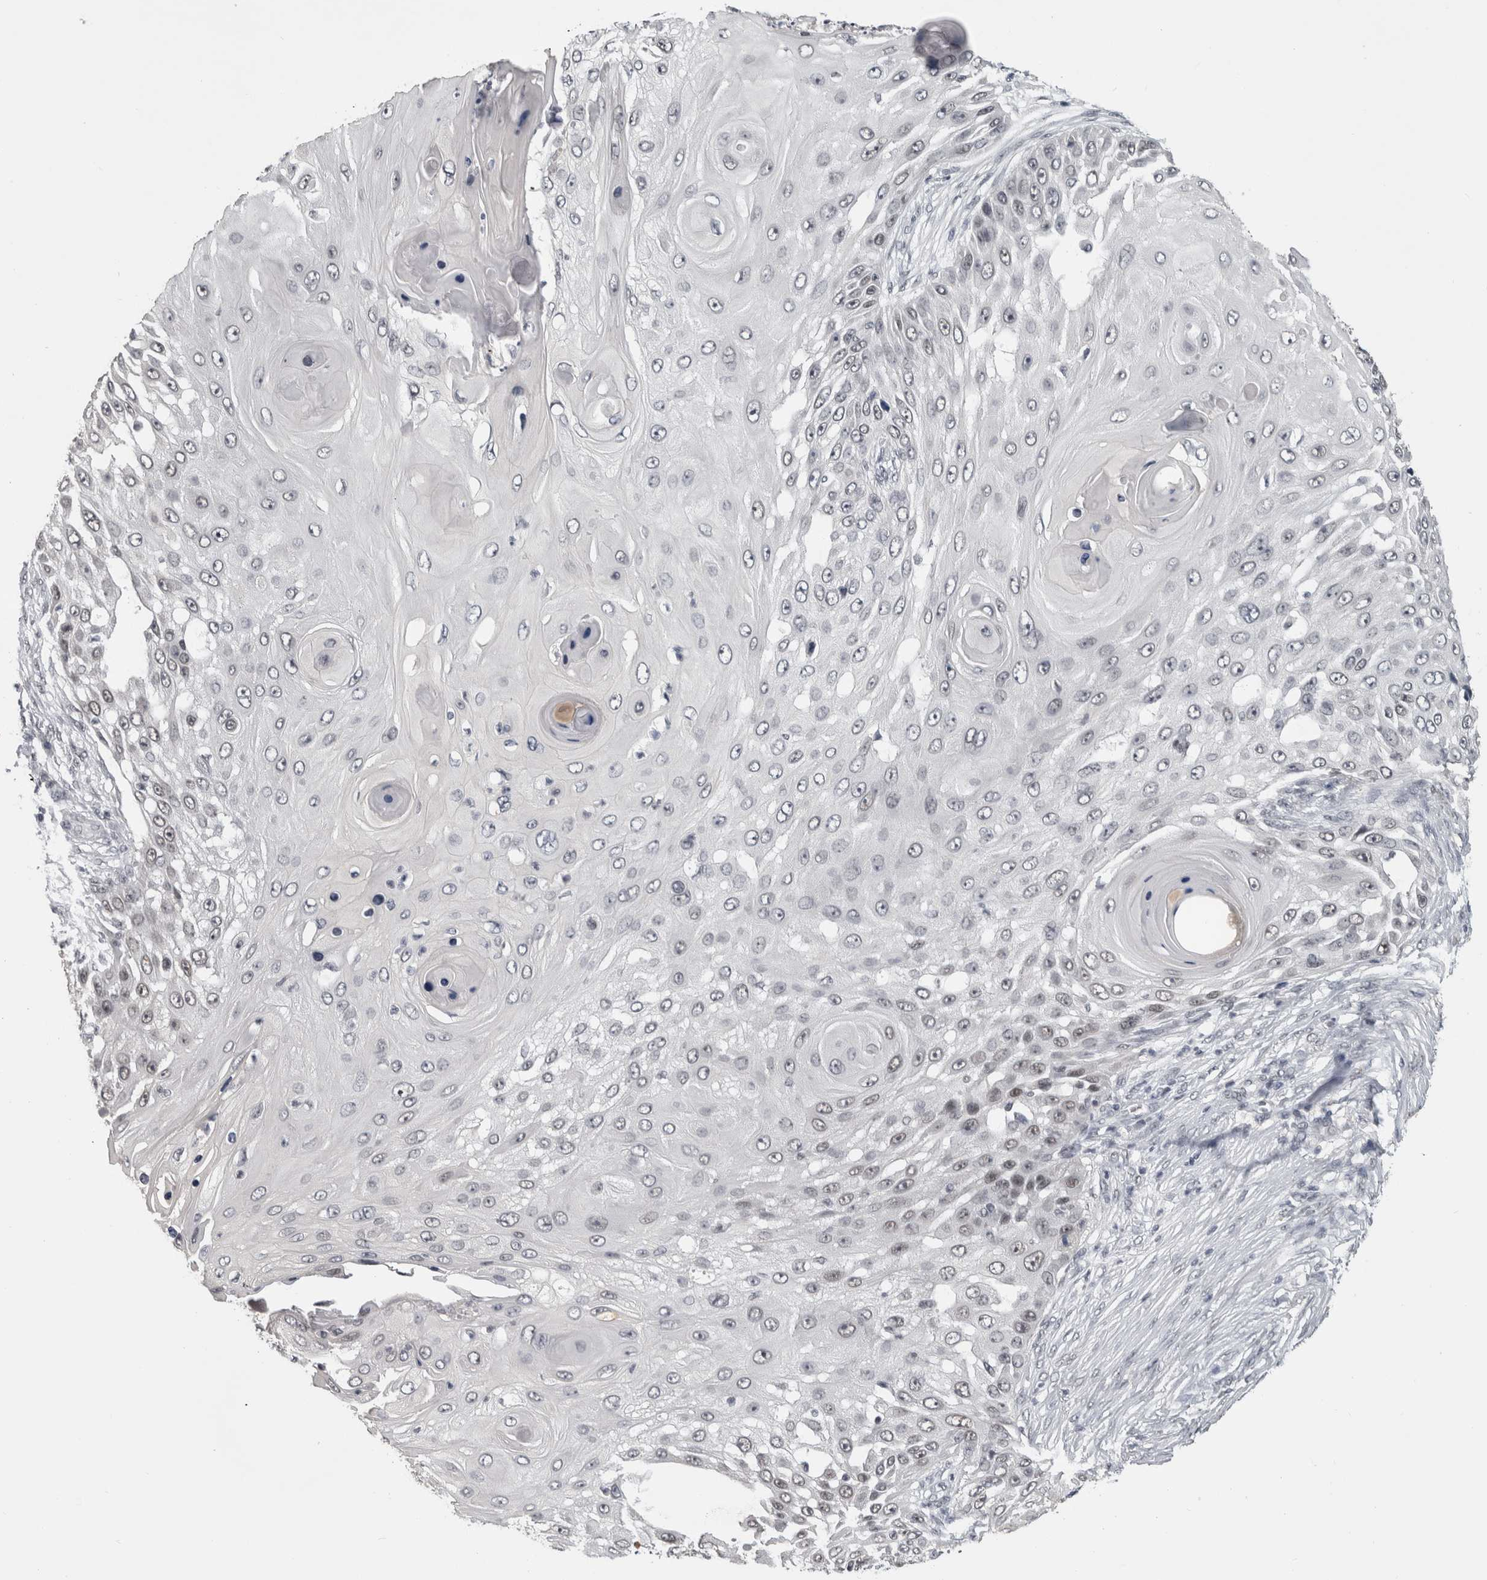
{"staining": {"intensity": "weak", "quantity": "<25%", "location": "nuclear"}, "tissue": "skin cancer", "cell_type": "Tumor cells", "image_type": "cancer", "snomed": [{"axis": "morphology", "description": "Squamous cell carcinoma, NOS"}, {"axis": "topography", "description": "Skin"}], "caption": "IHC of human squamous cell carcinoma (skin) displays no positivity in tumor cells.", "gene": "ARID4B", "patient": {"sex": "female", "age": 44}}